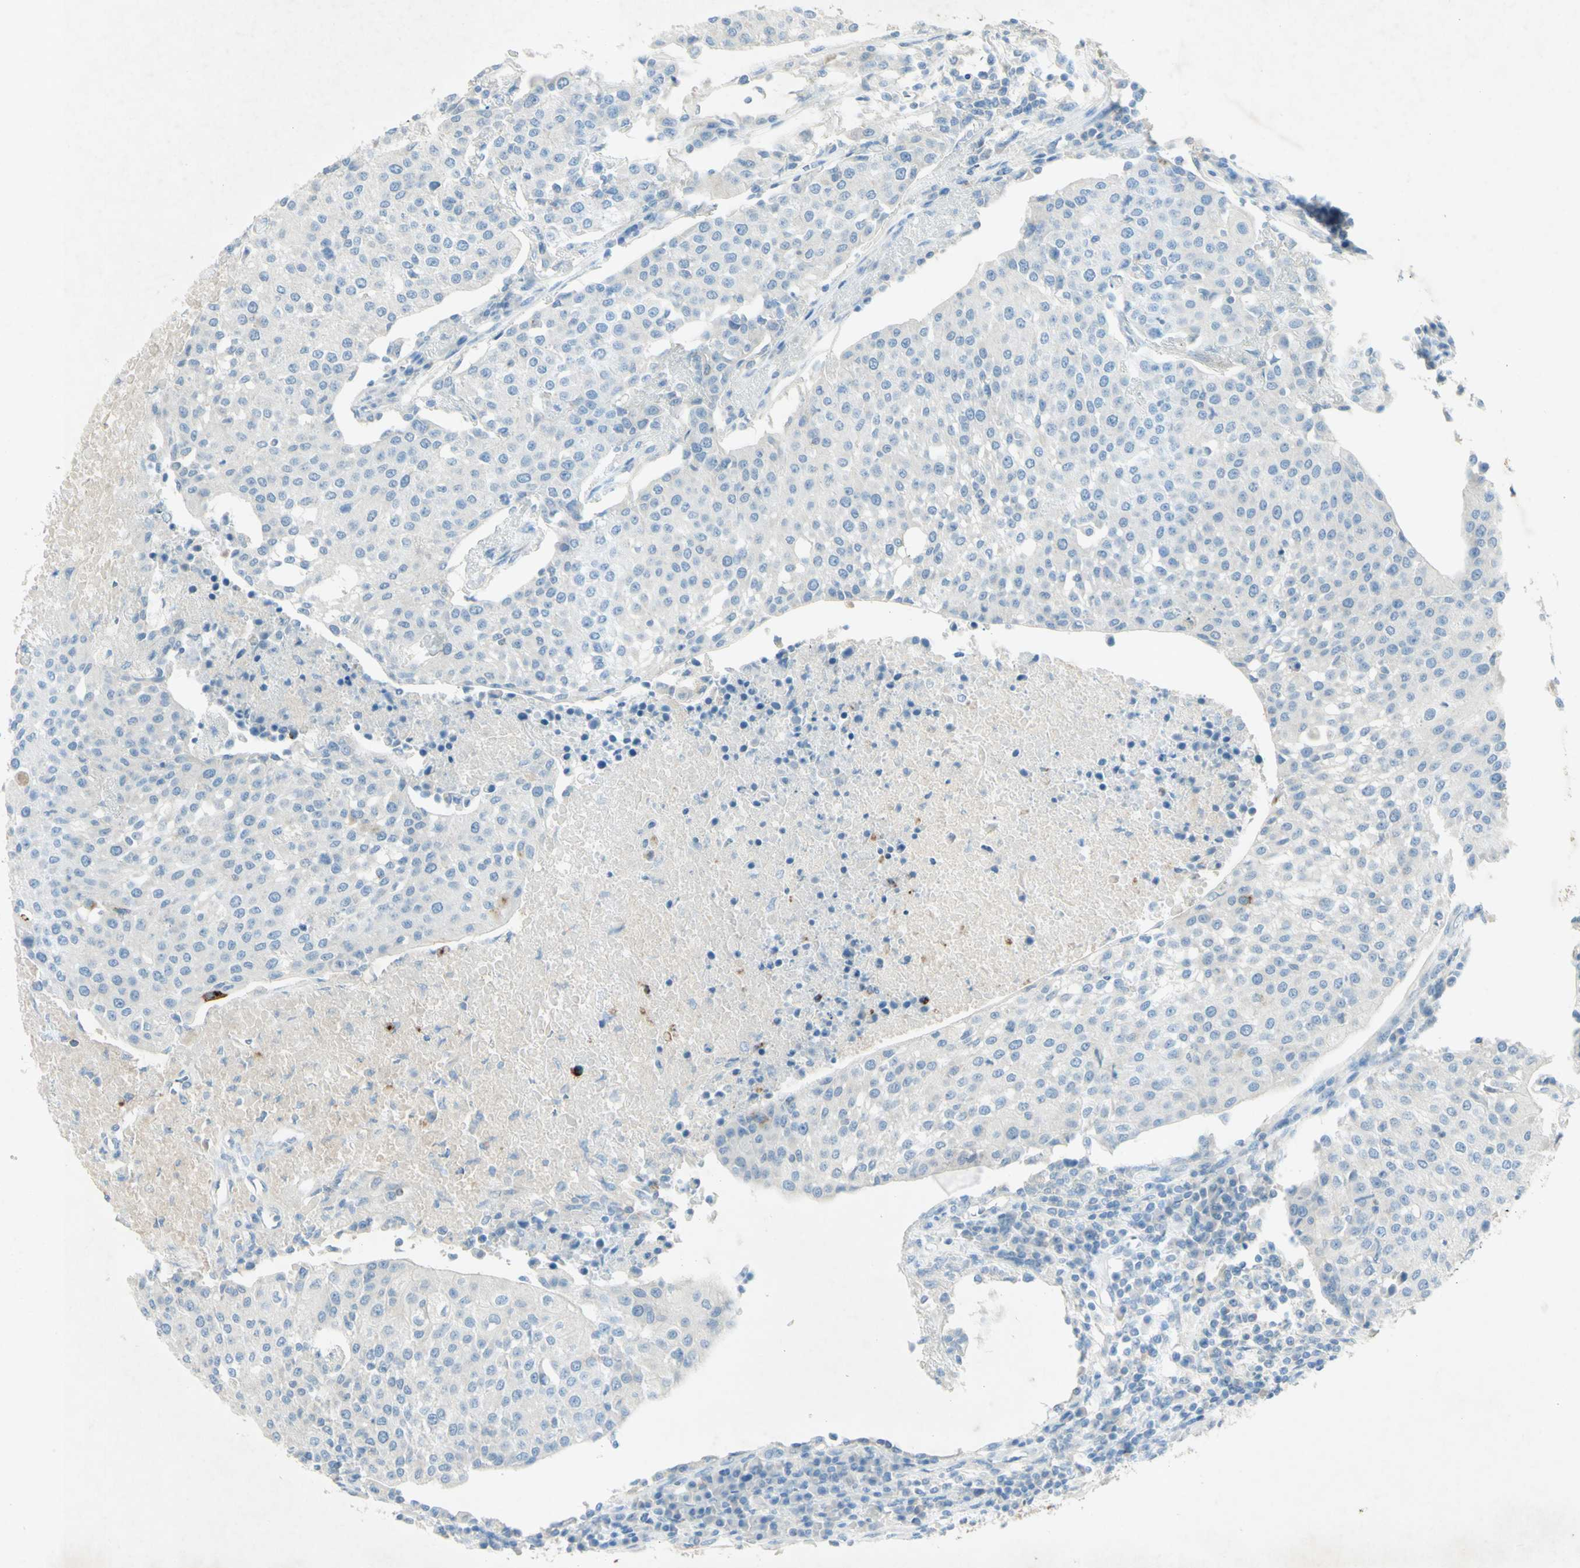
{"staining": {"intensity": "negative", "quantity": "none", "location": "none"}, "tissue": "urothelial cancer", "cell_type": "Tumor cells", "image_type": "cancer", "snomed": [{"axis": "morphology", "description": "Urothelial carcinoma, High grade"}, {"axis": "topography", "description": "Urinary bladder"}], "caption": "Immunohistochemical staining of human urothelial carcinoma (high-grade) displays no significant staining in tumor cells. (Stains: DAB immunohistochemistry (IHC) with hematoxylin counter stain, Microscopy: brightfield microscopy at high magnification).", "gene": "GDF15", "patient": {"sex": "female", "age": 85}}